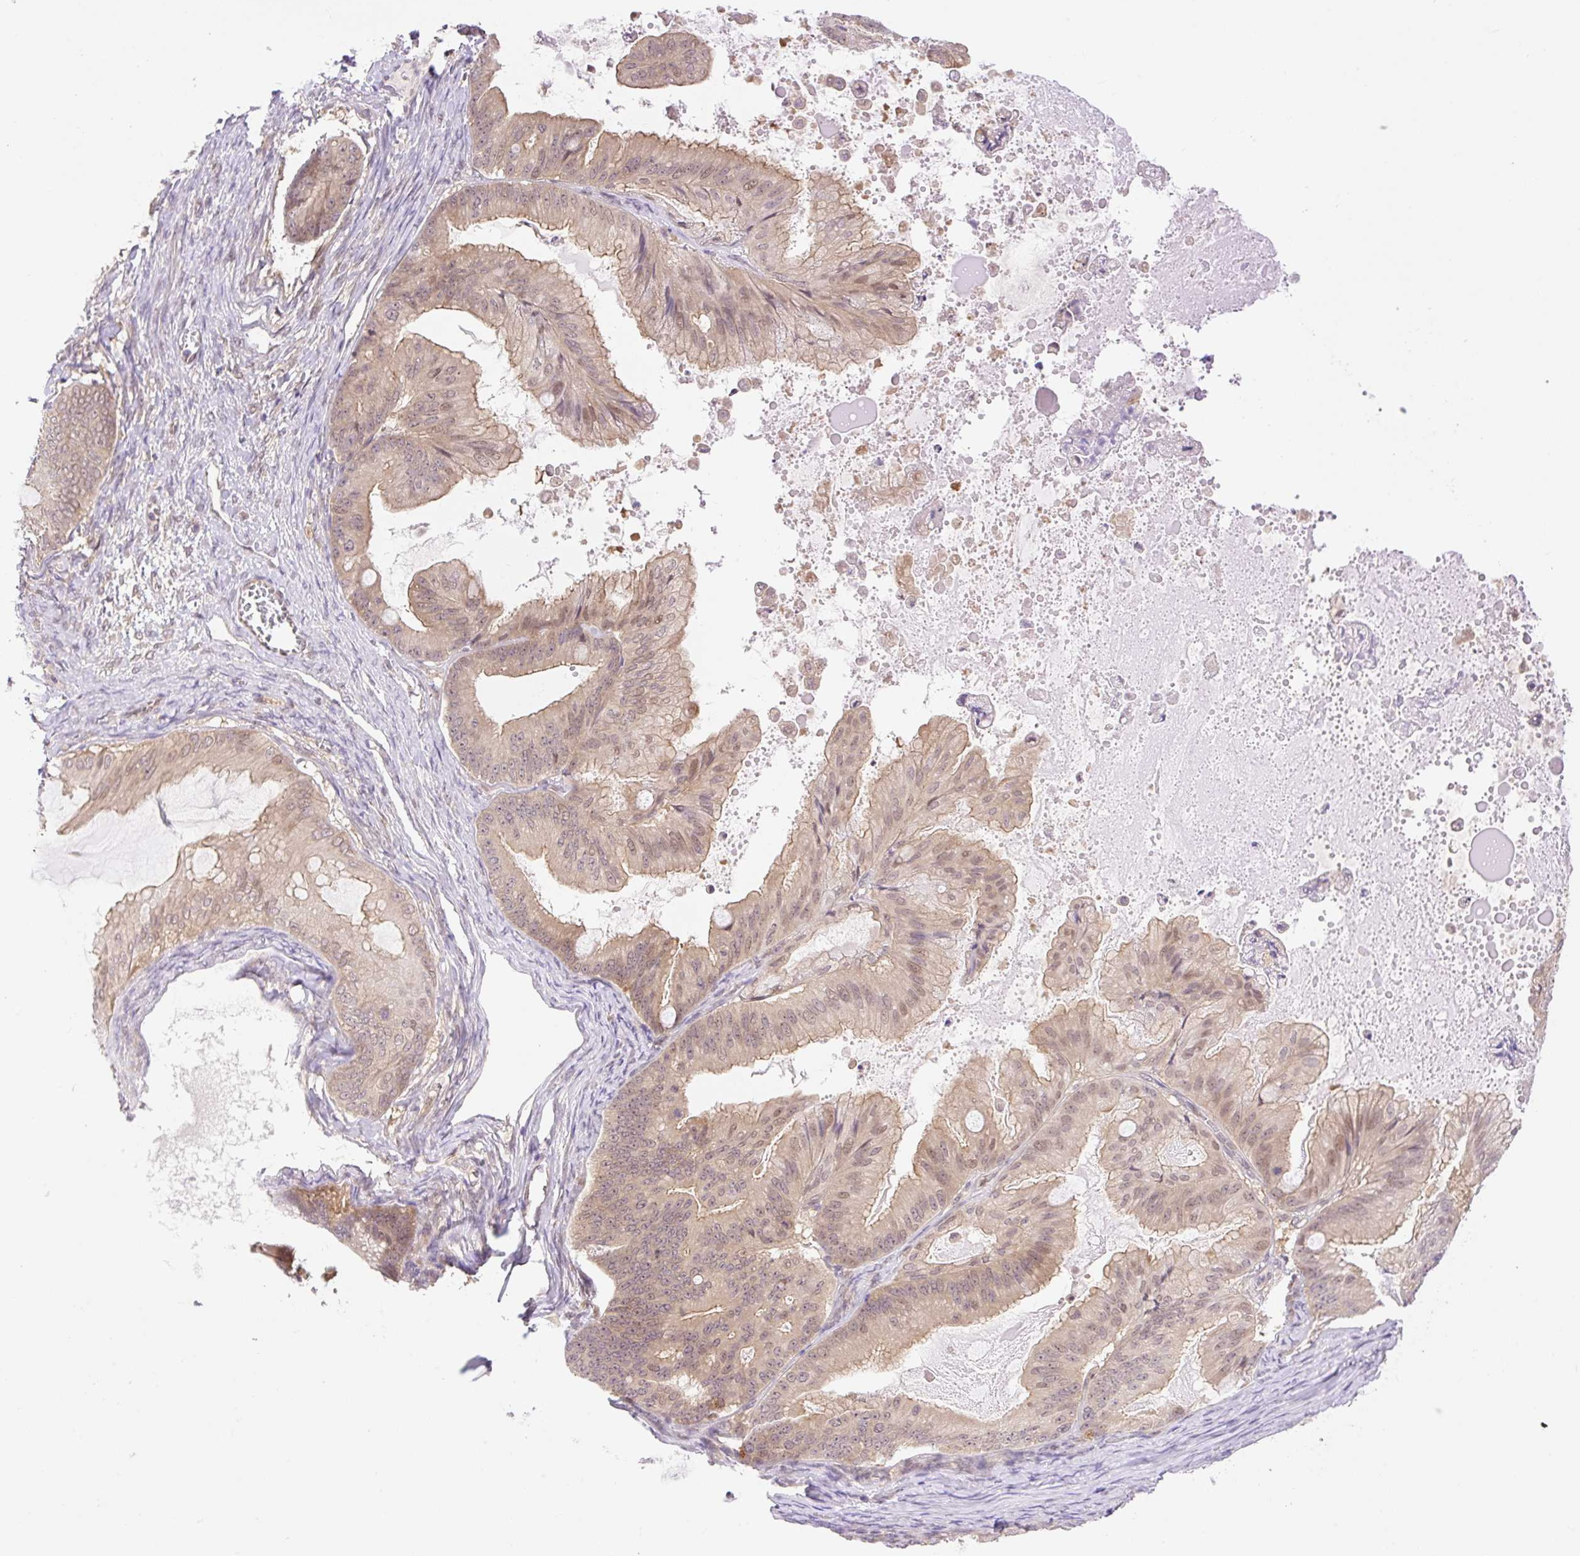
{"staining": {"intensity": "moderate", "quantity": ">75%", "location": "cytoplasmic/membranous,nuclear"}, "tissue": "ovarian cancer", "cell_type": "Tumor cells", "image_type": "cancer", "snomed": [{"axis": "morphology", "description": "Cystadenocarcinoma, mucinous, NOS"}, {"axis": "topography", "description": "Ovary"}], "caption": "Immunohistochemistry (IHC) (DAB) staining of ovarian cancer demonstrates moderate cytoplasmic/membranous and nuclear protein expression in about >75% of tumor cells. Using DAB (brown) and hematoxylin (blue) stains, captured at high magnification using brightfield microscopy.", "gene": "VPS25", "patient": {"sex": "female", "age": 71}}